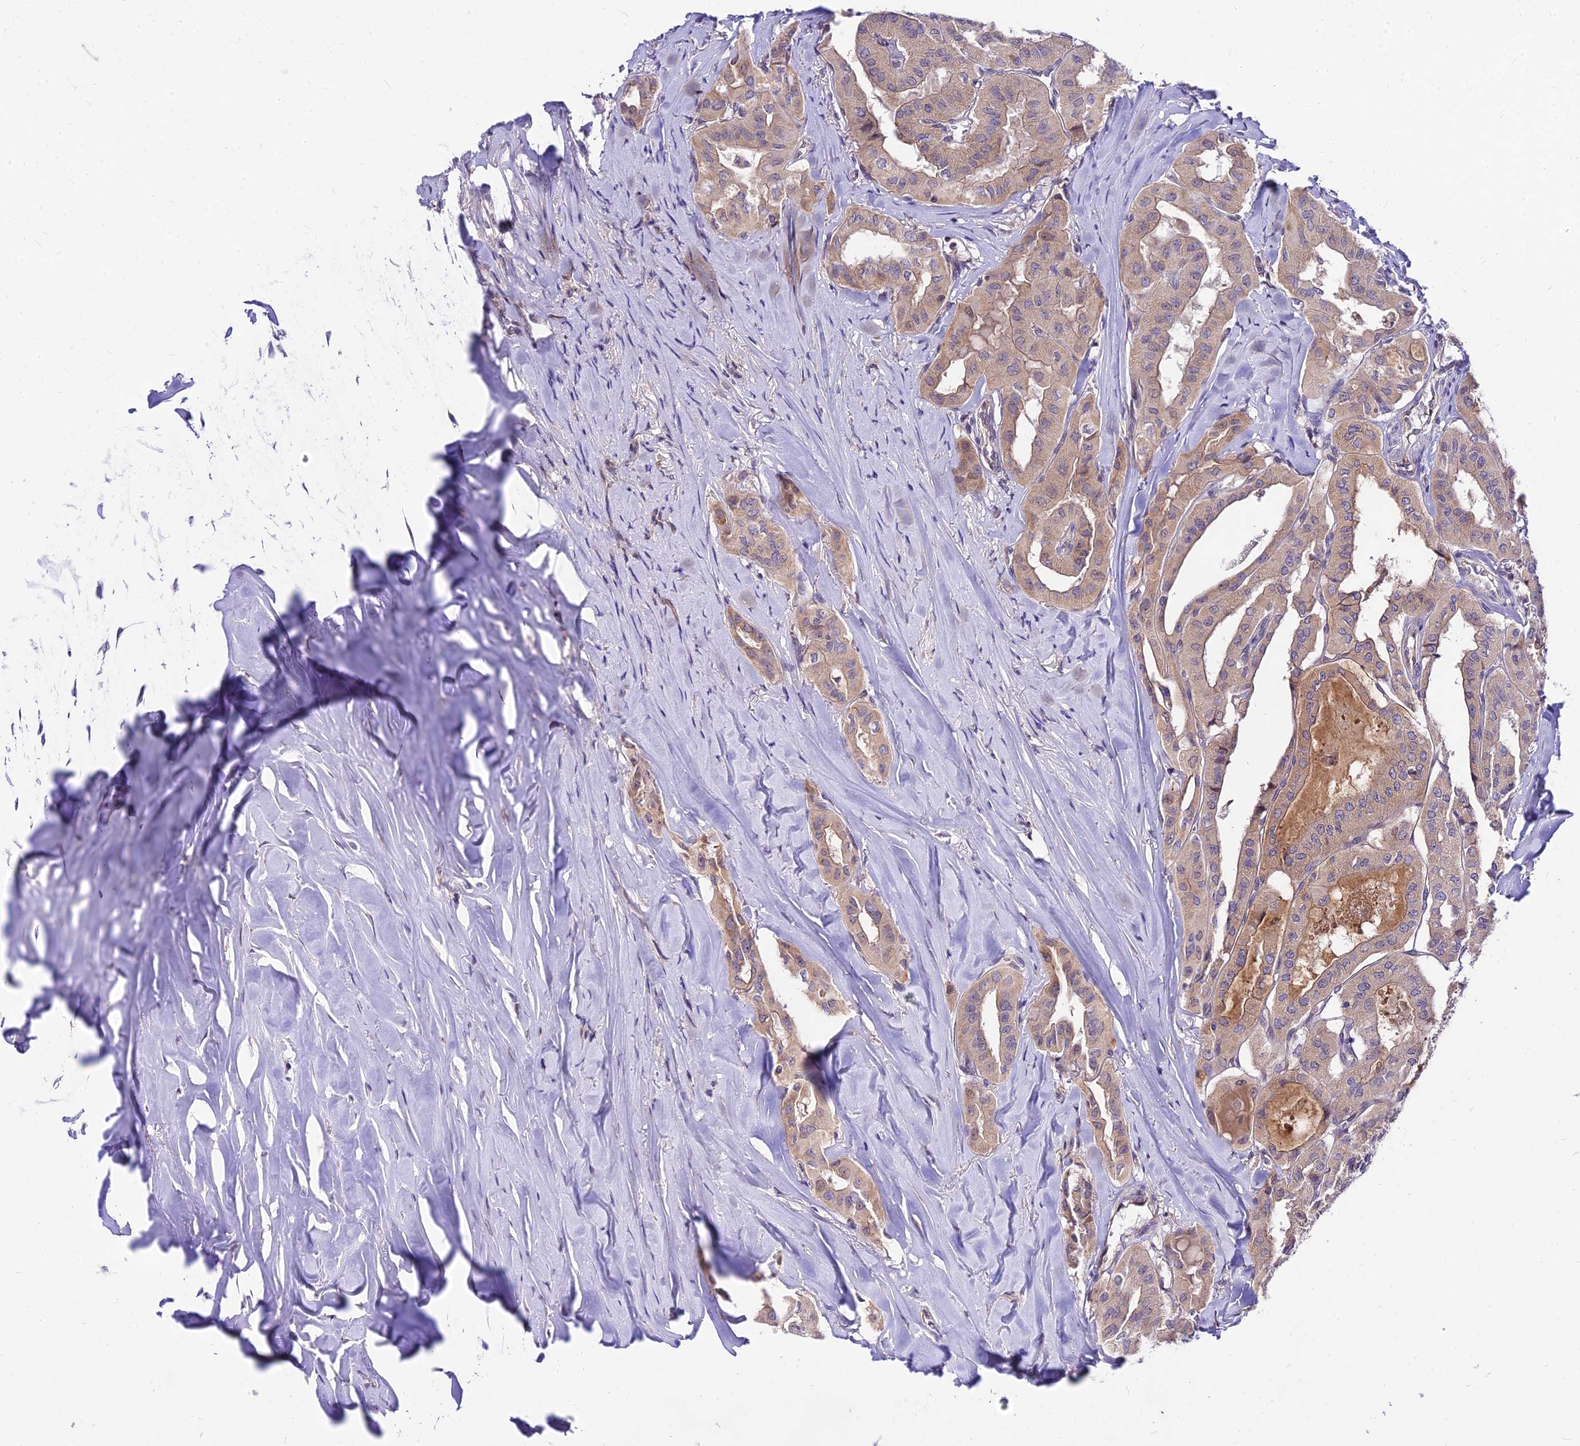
{"staining": {"intensity": "weak", "quantity": ">75%", "location": "cytoplasmic/membranous"}, "tissue": "thyroid cancer", "cell_type": "Tumor cells", "image_type": "cancer", "snomed": [{"axis": "morphology", "description": "Papillary adenocarcinoma, NOS"}, {"axis": "topography", "description": "Thyroid gland"}], "caption": "Approximately >75% of tumor cells in human thyroid cancer demonstrate weak cytoplasmic/membranous protein staining as visualized by brown immunohistochemical staining.", "gene": "C6orf132", "patient": {"sex": "female", "age": 59}}